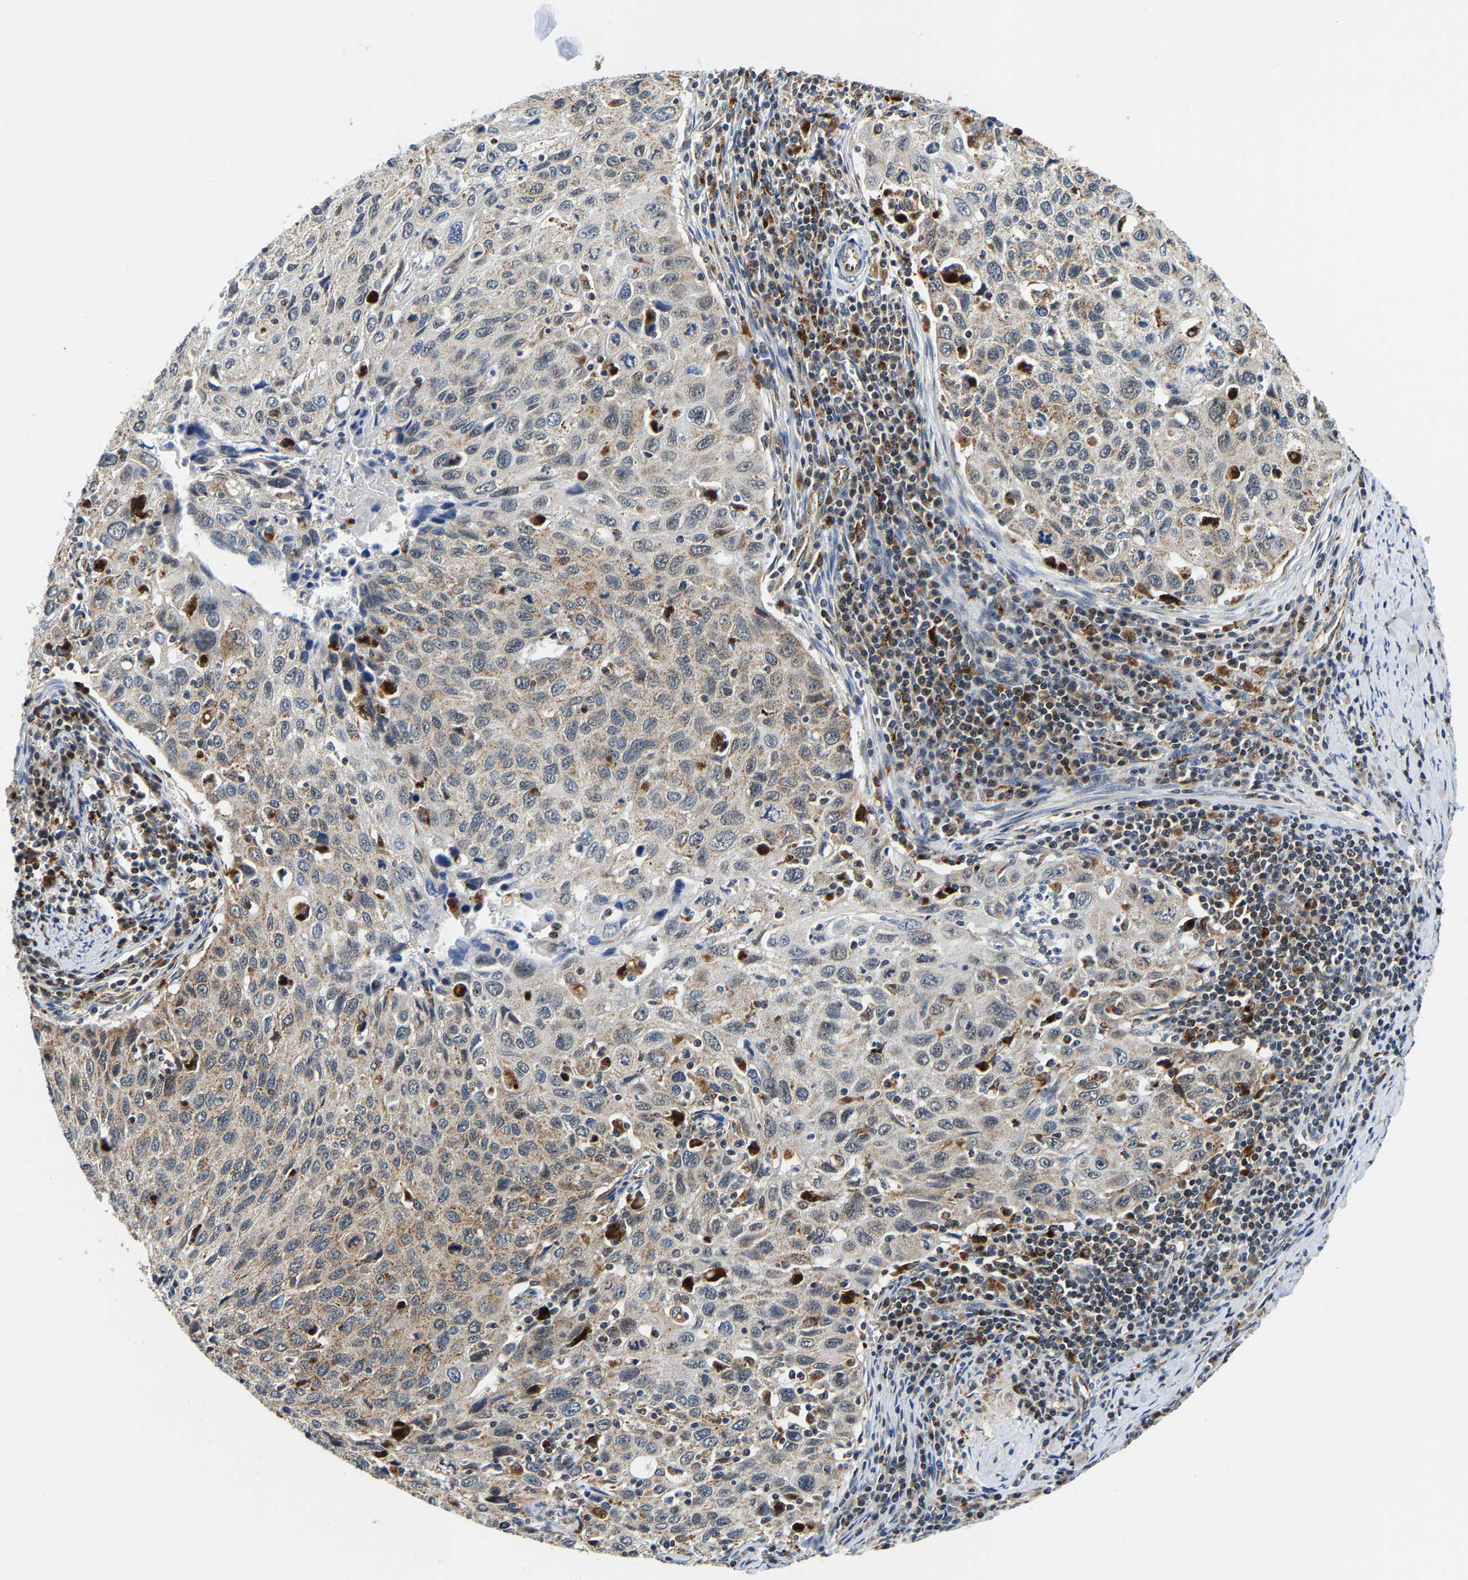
{"staining": {"intensity": "moderate", "quantity": "25%-75%", "location": "cytoplasmic/membranous"}, "tissue": "cervical cancer", "cell_type": "Tumor cells", "image_type": "cancer", "snomed": [{"axis": "morphology", "description": "Squamous cell carcinoma, NOS"}, {"axis": "topography", "description": "Cervix"}], "caption": "DAB (3,3'-diaminobenzidine) immunohistochemical staining of human cervical cancer displays moderate cytoplasmic/membranous protein staining in about 25%-75% of tumor cells.", "gene": "GIMAP7", "patient": {"sex": "female", "age": 53}}